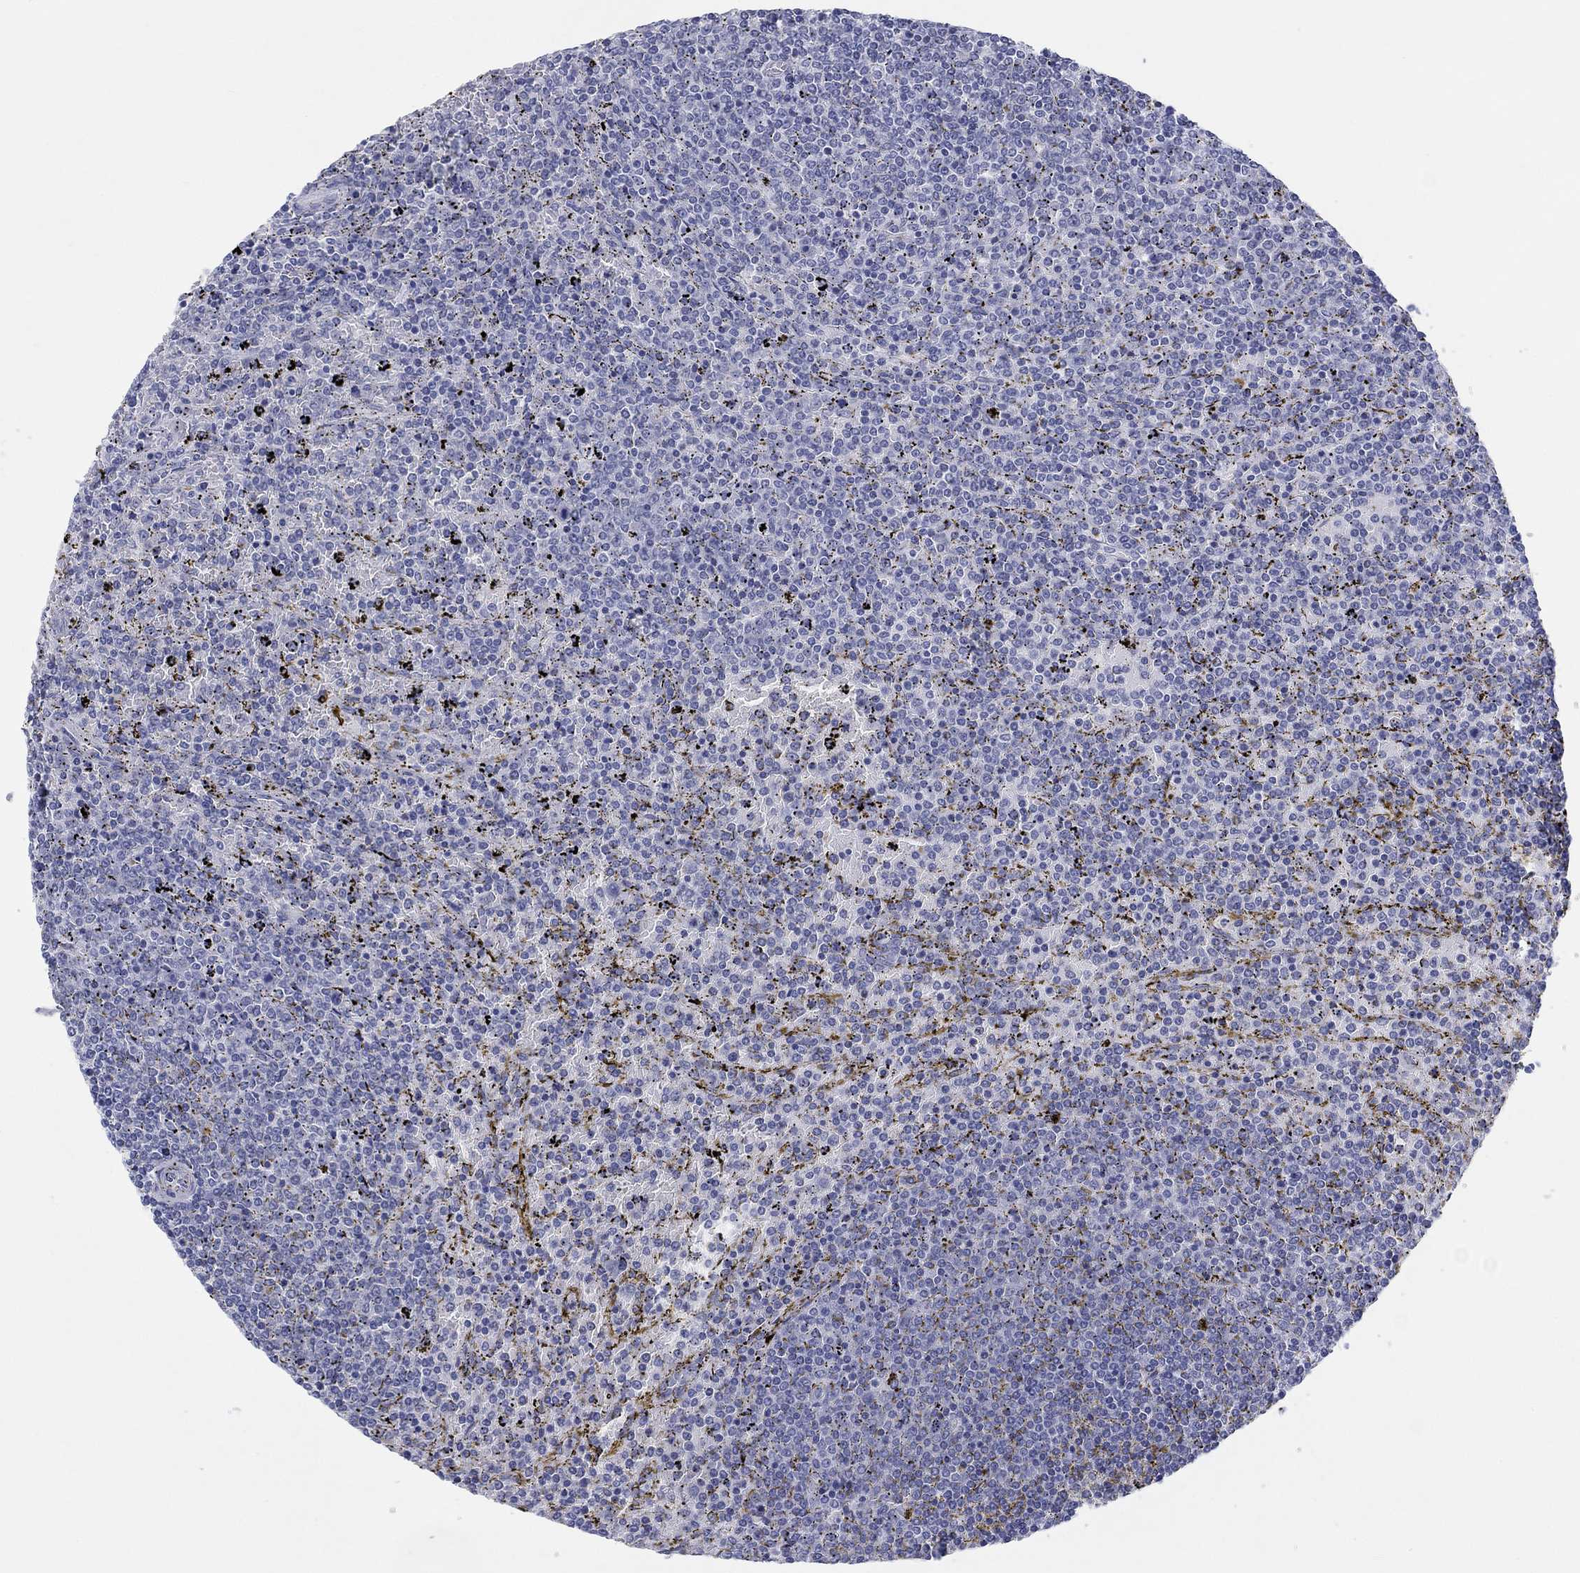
{"staining": {"intensity": "negative", "quantity": "none", "location": "none"}, "tissue": "lymphoma", "cell_type": "Tumor cells", "image_type": "cancer", "snomed": [{"axis": "morphology", "description": "Malignant lymphoma, non-Hodgkin's type, Low grade"}, {"axis": "topography", "description": "Spleen"}], "caption": "The immunohistochemistry (IHC) image has no significant staining in tumor cells of lymphoma tissue.", "gene": "LRRC4C", "patient": {"sex": "female", "age": 77}}